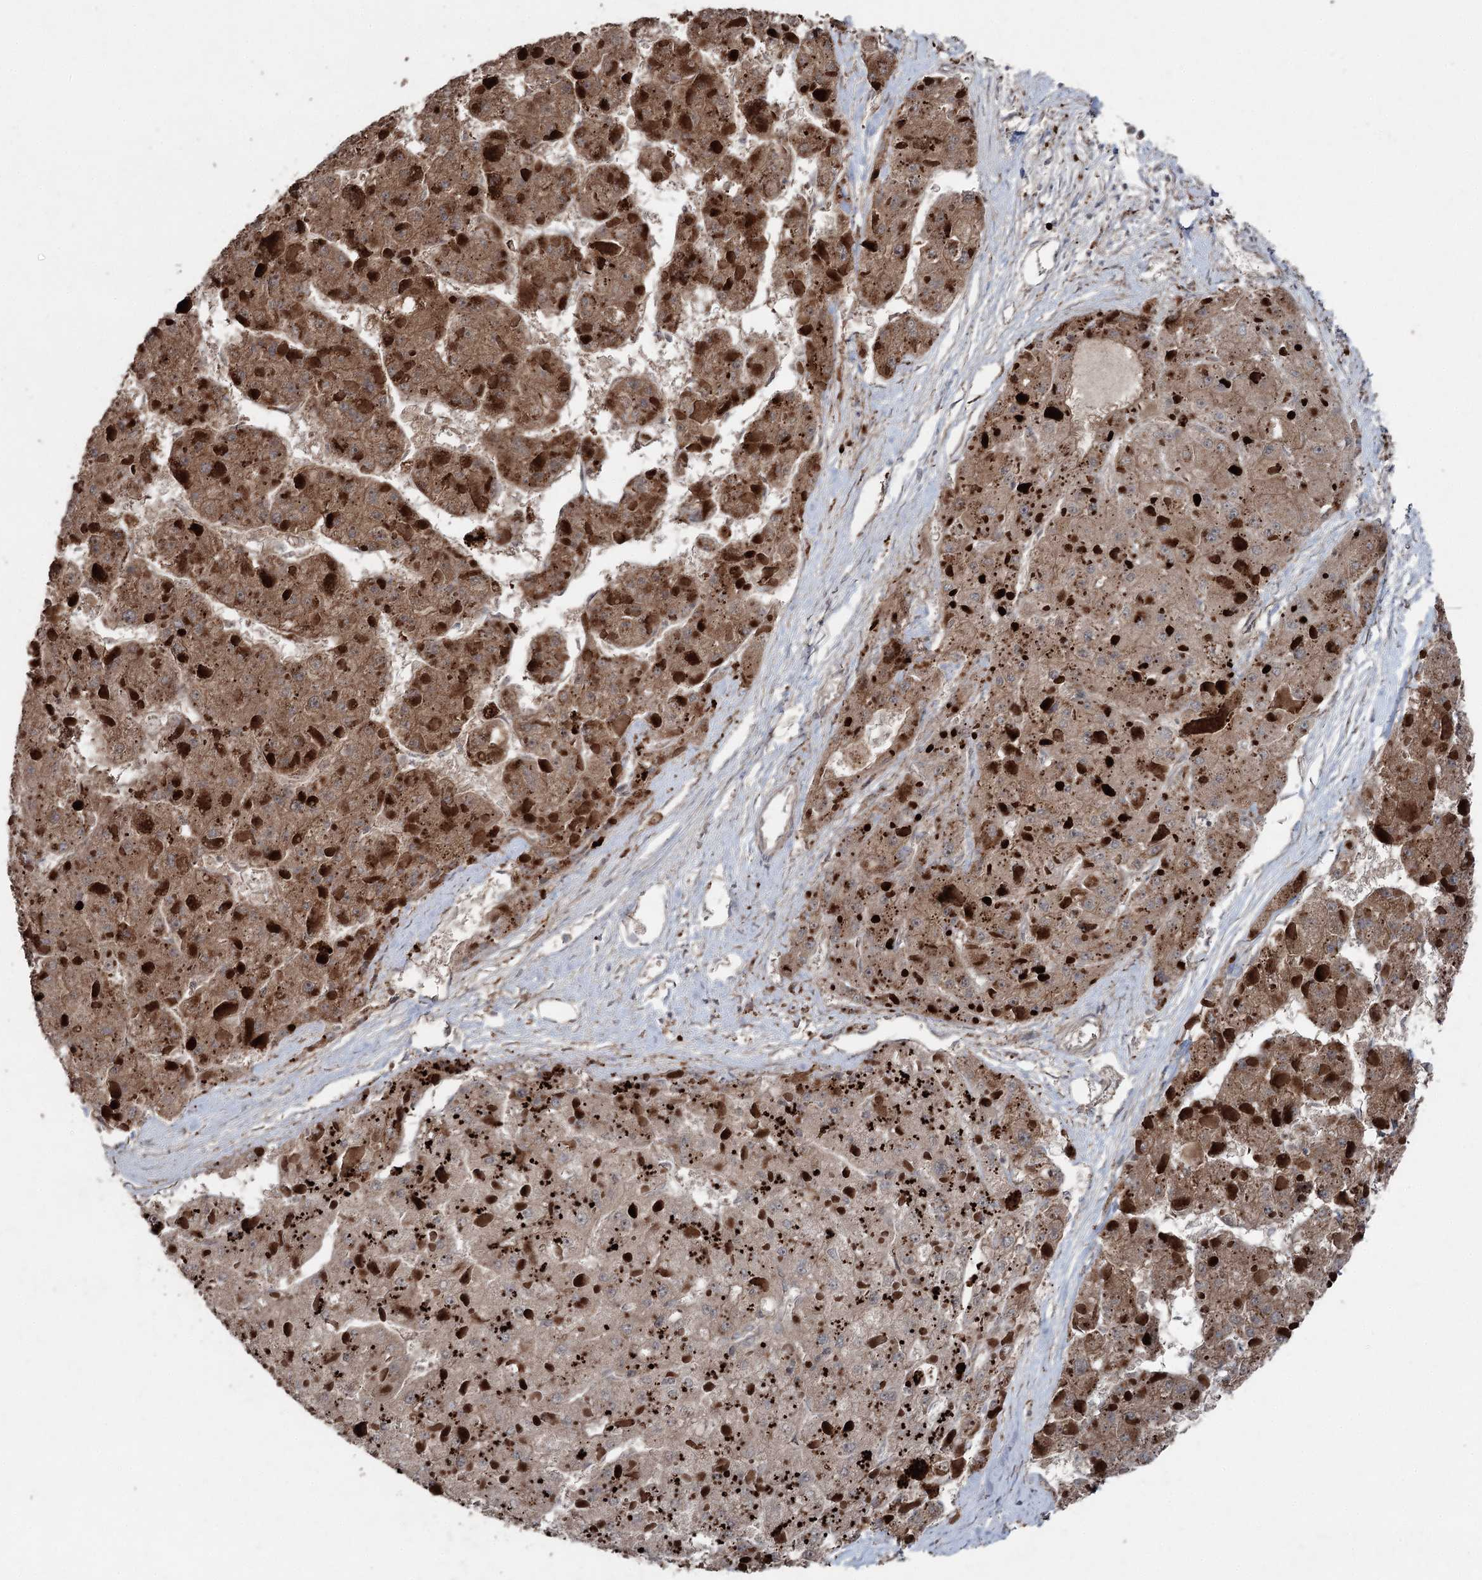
{"staining": {"intensity": "moderate", "quantity": ">75%", "location": "cytoplasmic/membranous"}, "tissue": "liver cancer", "cell_type": "Tumor cells", "image_type": "cancer", "snomed": [{"axis": "morphology", "description": "Carcinoma, Hepatocellular, NOS"}, {"axis": "topography", "description": "Liver"}], "caption": "Protein staining of liver cancer (hepatocellular carcinoma) tissue reveals moderate cytoplasmic/membranous expression in approximately >75% of tumor cells.", "gene": "MAPK8IP2", "patient": {"sex": "female", "age": 73}}